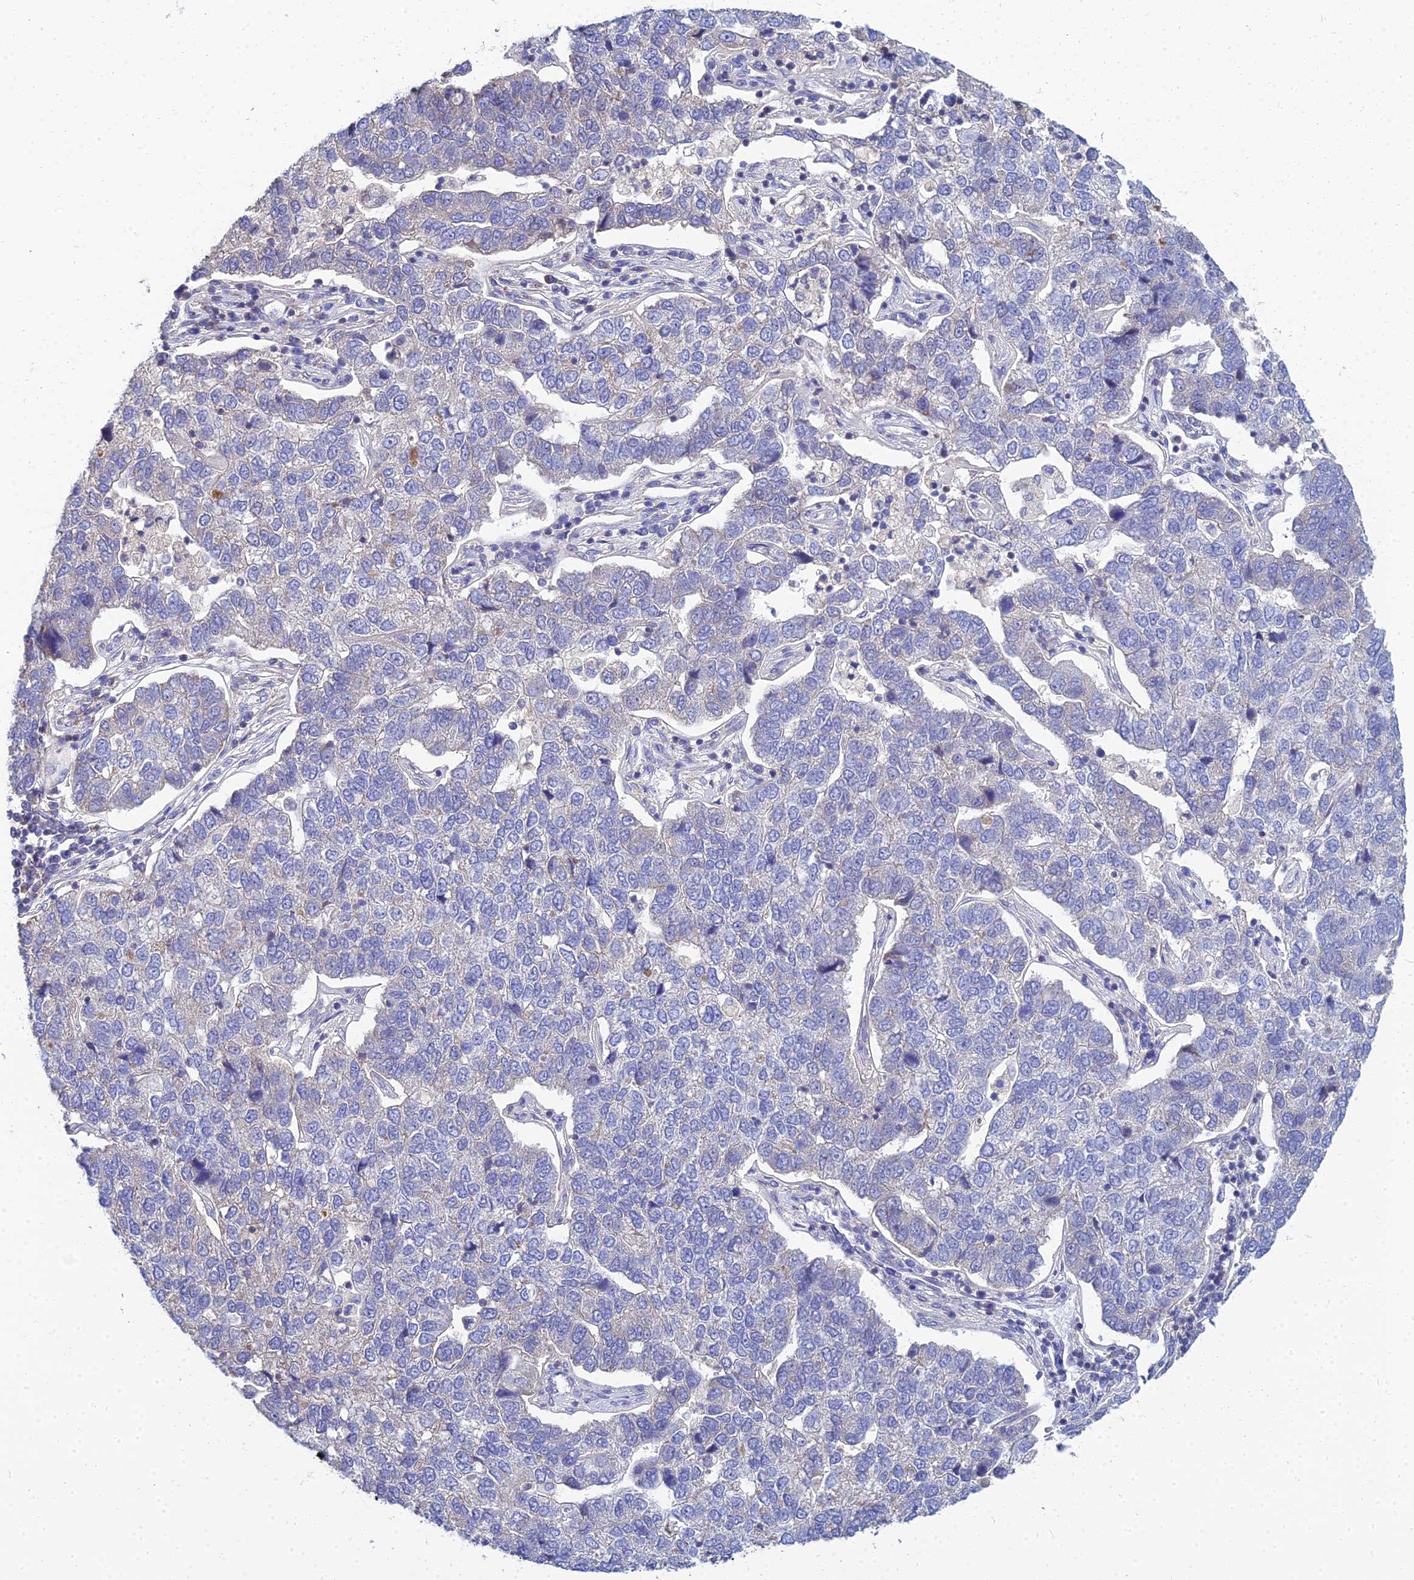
{"staining": {"intensity": "negative", "quantity": "none", "location": "none"}, "tissue": "pancreatic cancer", "cell_type": "Tumor cells", "image_type": "cancer", "snomed": [{"axis": "morphology", "description": "Adenocarcinoma, NOS"}, {"axis": "topography", "description": "Pancreas"}], "caption": "Immunohistochemistry (IHC) photomicrograph of neoplastic tissue: human pancreatic cancer (adenocarcinoma) stained with DAB (3,3'-diaminobenzidine) displays no significant protein positivity in tumor cells.", "gene": "NPY", "patient": {"sex": "female", "age": 61}}